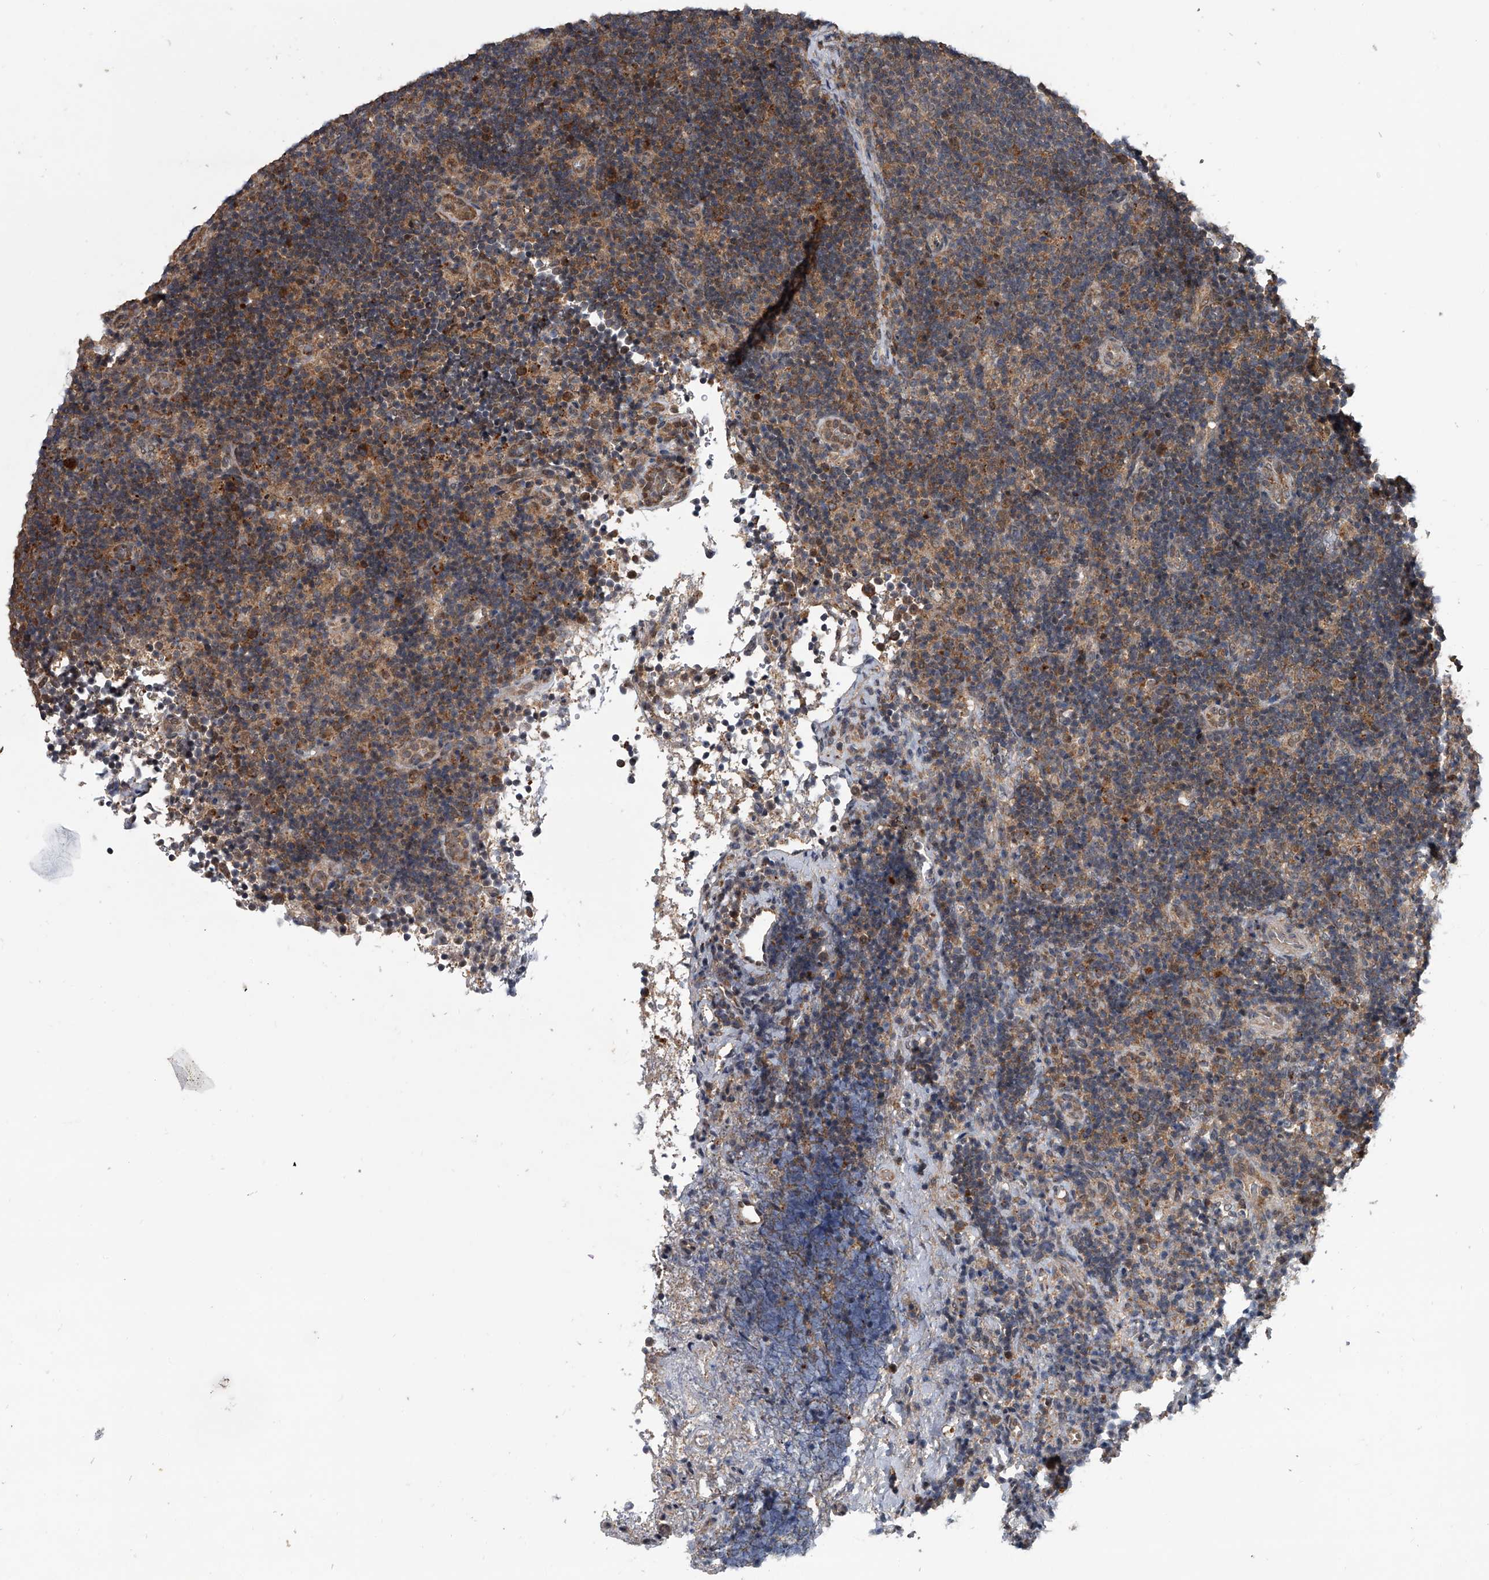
{"staining": {"intensity": "weak", "quantity": "<25%", "location": "cytoplasmic/membranous"}, "tissue": "lymph node", "cell_type": "Germinal center cells", "image_type": "normal", "snomed": [{"axis": "morphology", "description": "Normal tissue, NOS"}, {"axis": "topography", "description": "Lymph node"}], "caption": "DAB (3,3'-diaminobenzidine) immunohistochemical staining of unremarkable lymph node reveals no significant expression in germinal center cells. (Brightfield microscopy of DAB (3,3'-diaminobenzidine) IHC at high magnification).", "gene": "GEMIN8", "patient": {"sex": "female", "age": 22}}